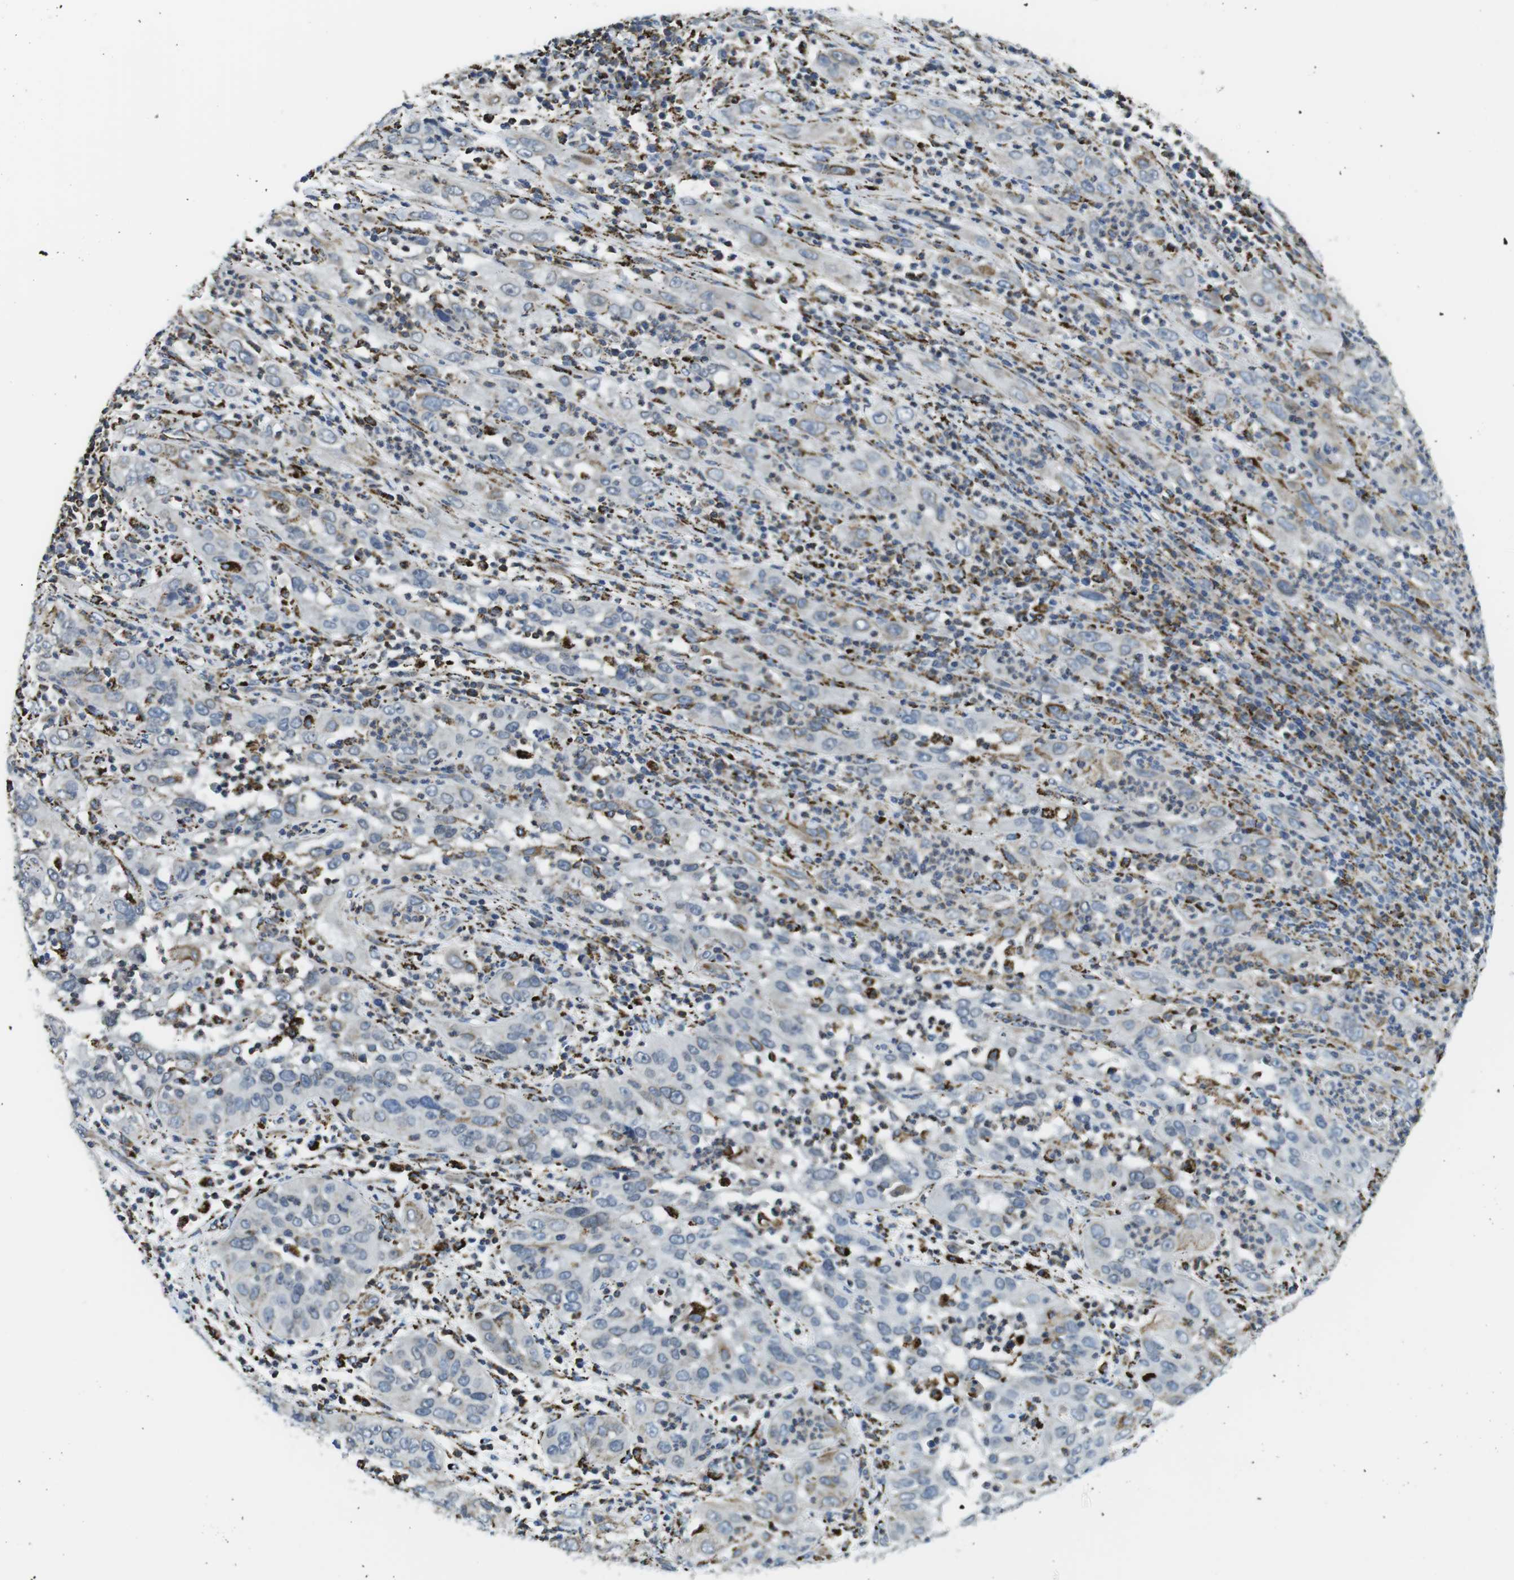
{"staining": {"intensity": "negative", "quantity": "none", "location": "none"}, "tissue": "cervical cancer", "cell_type": "Tumor cells", "image_type": "cancer", "snomed": [{"axis": "morphology", "description": "Squamous cell carcinoma, NOS"}, {"axis": "topography", "description": "Cervix"}], "caption": "There is no significant staining in tumor cells of cervical cancer (squamous cell carcinoma).", "gene": "KCNE3", "patient": {"sex": "female", "age": 32}}